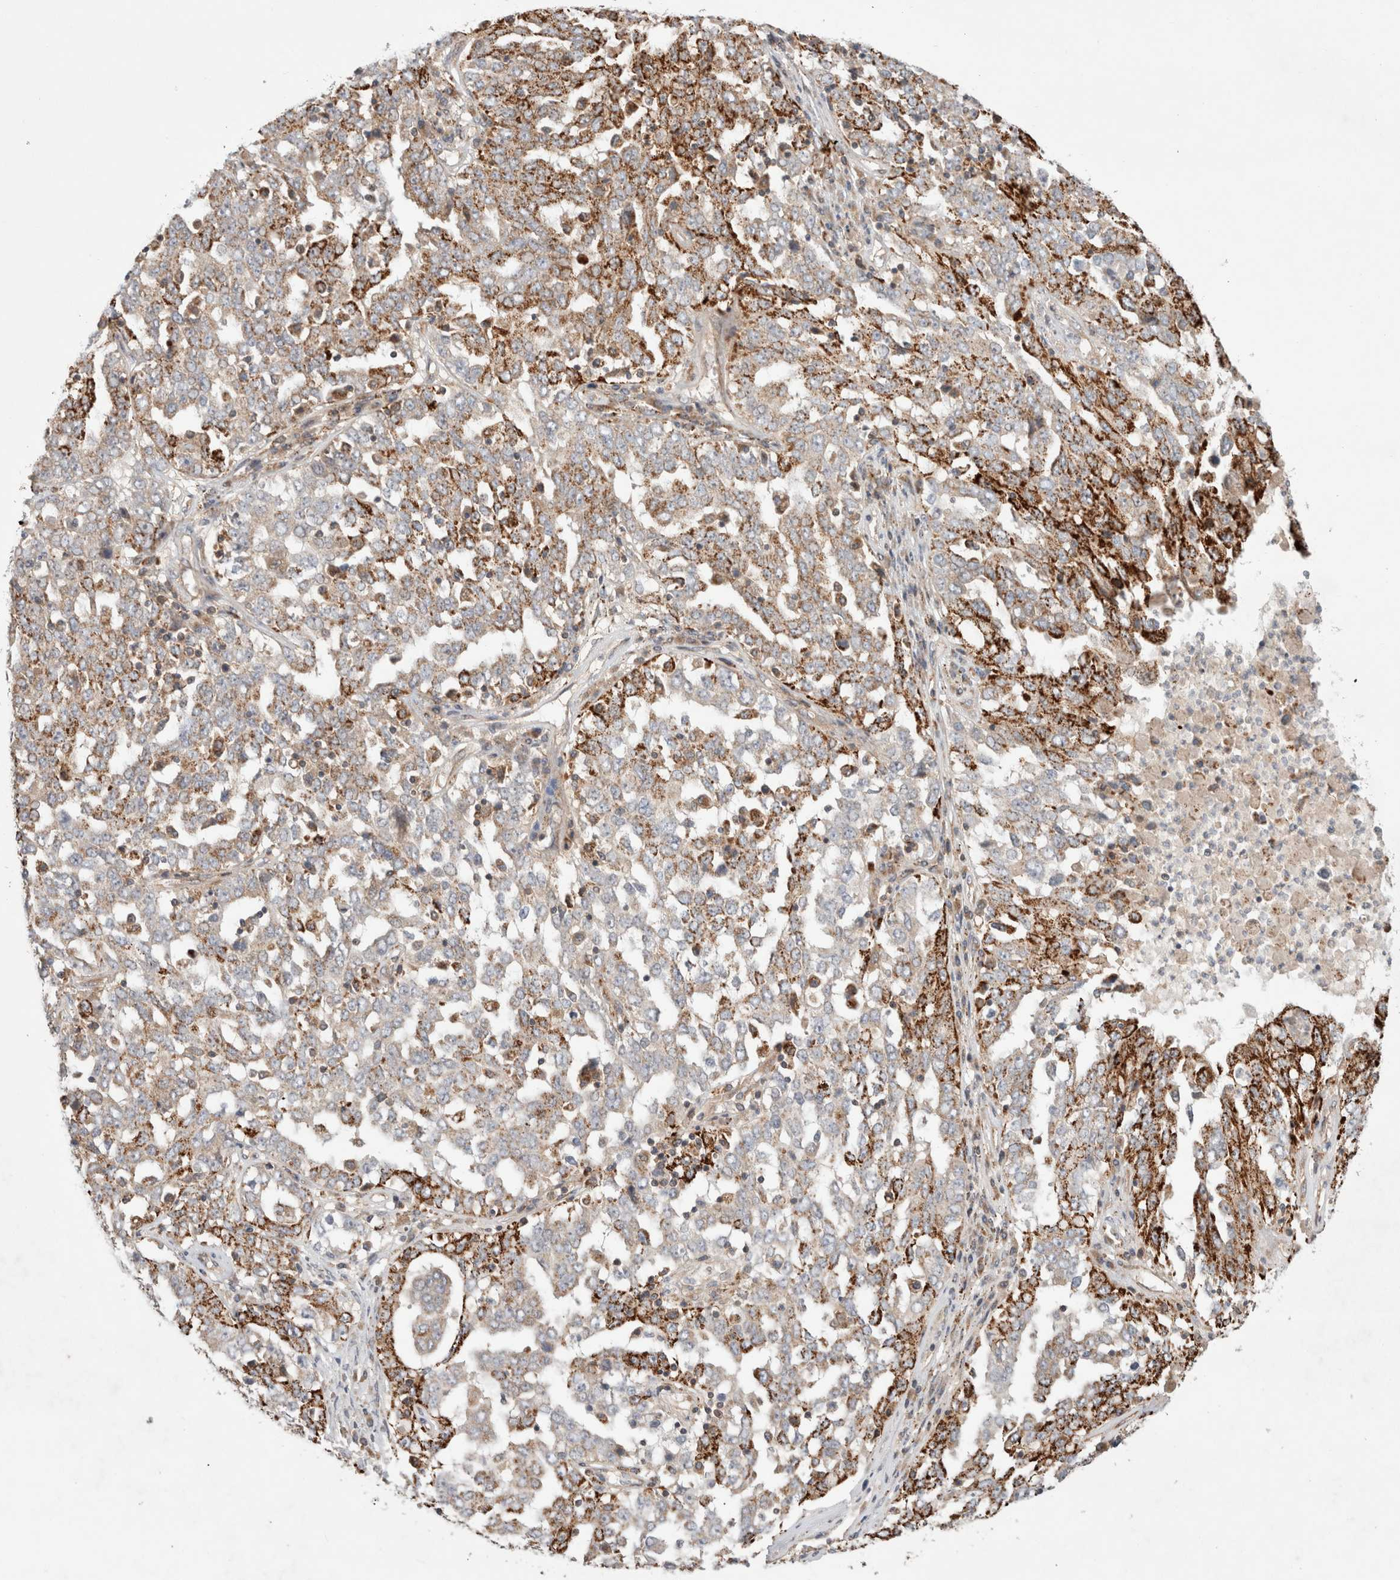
{"staining": {"intensity": "strong", "quantity": "25%-75%", "location": "cytoplasmic/membranous"}, "tissue": "ovarian cancer", "cell_type": "Tumor cells", "image_type": "cancer", "snomed": [{"axis": "morphology", "description": "Carcinoma, endometroid"}, {"axis": "topography", "description": "Ovary"}], "caption": "Tumor cells demonstrate strong cytoplasmic/membranous expression in about 25%-75% of cells in ovarian cancer.", "gene": "HROB", "patient": {"sex": "female", "age": 62}}